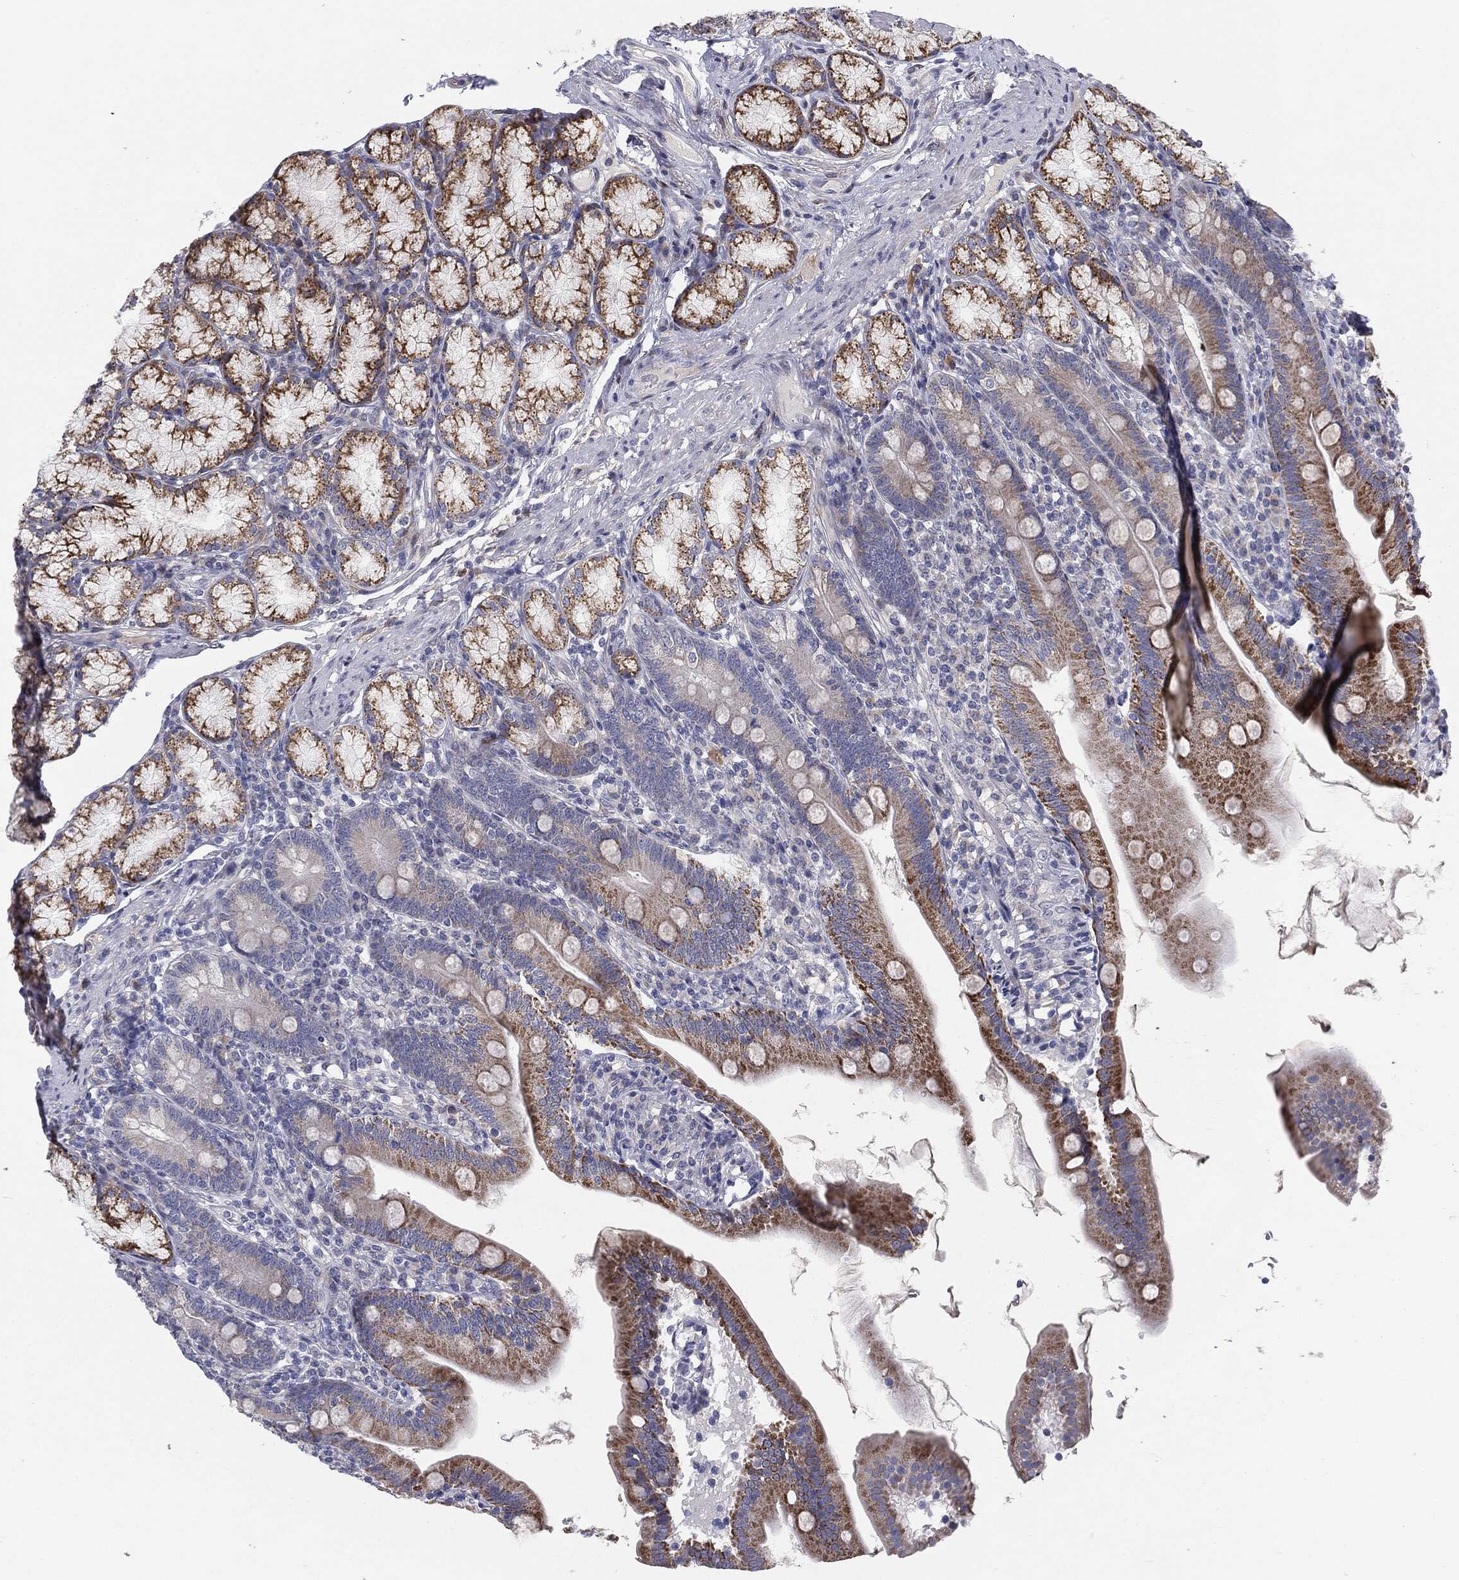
{"staining": {"intensity": "moderate", "quantity": "25%-75%", "location": "cytoplasmic/membranous"}, "tissue": "duodenum", "cell_type": "Glandular cells", "image_type": "normal", "snomed": [{"axis": "morphology", "description": "Normal tissue, NOS"}, {"axis": "topography", "description": "Duodenum"}], "caption": "An immunohistochemistry (IHC) image of benign tissue is shown. Protein staining in brown highlights moderate cytoplasmic/membranous positivity in duodenum within glandular cells. (DAB (3,3'-diaminobenzidine) IHC with brightfield microscopy, high magnification).", "gene": "KRT5", "patient": {"sex": "female", "age": 67}}